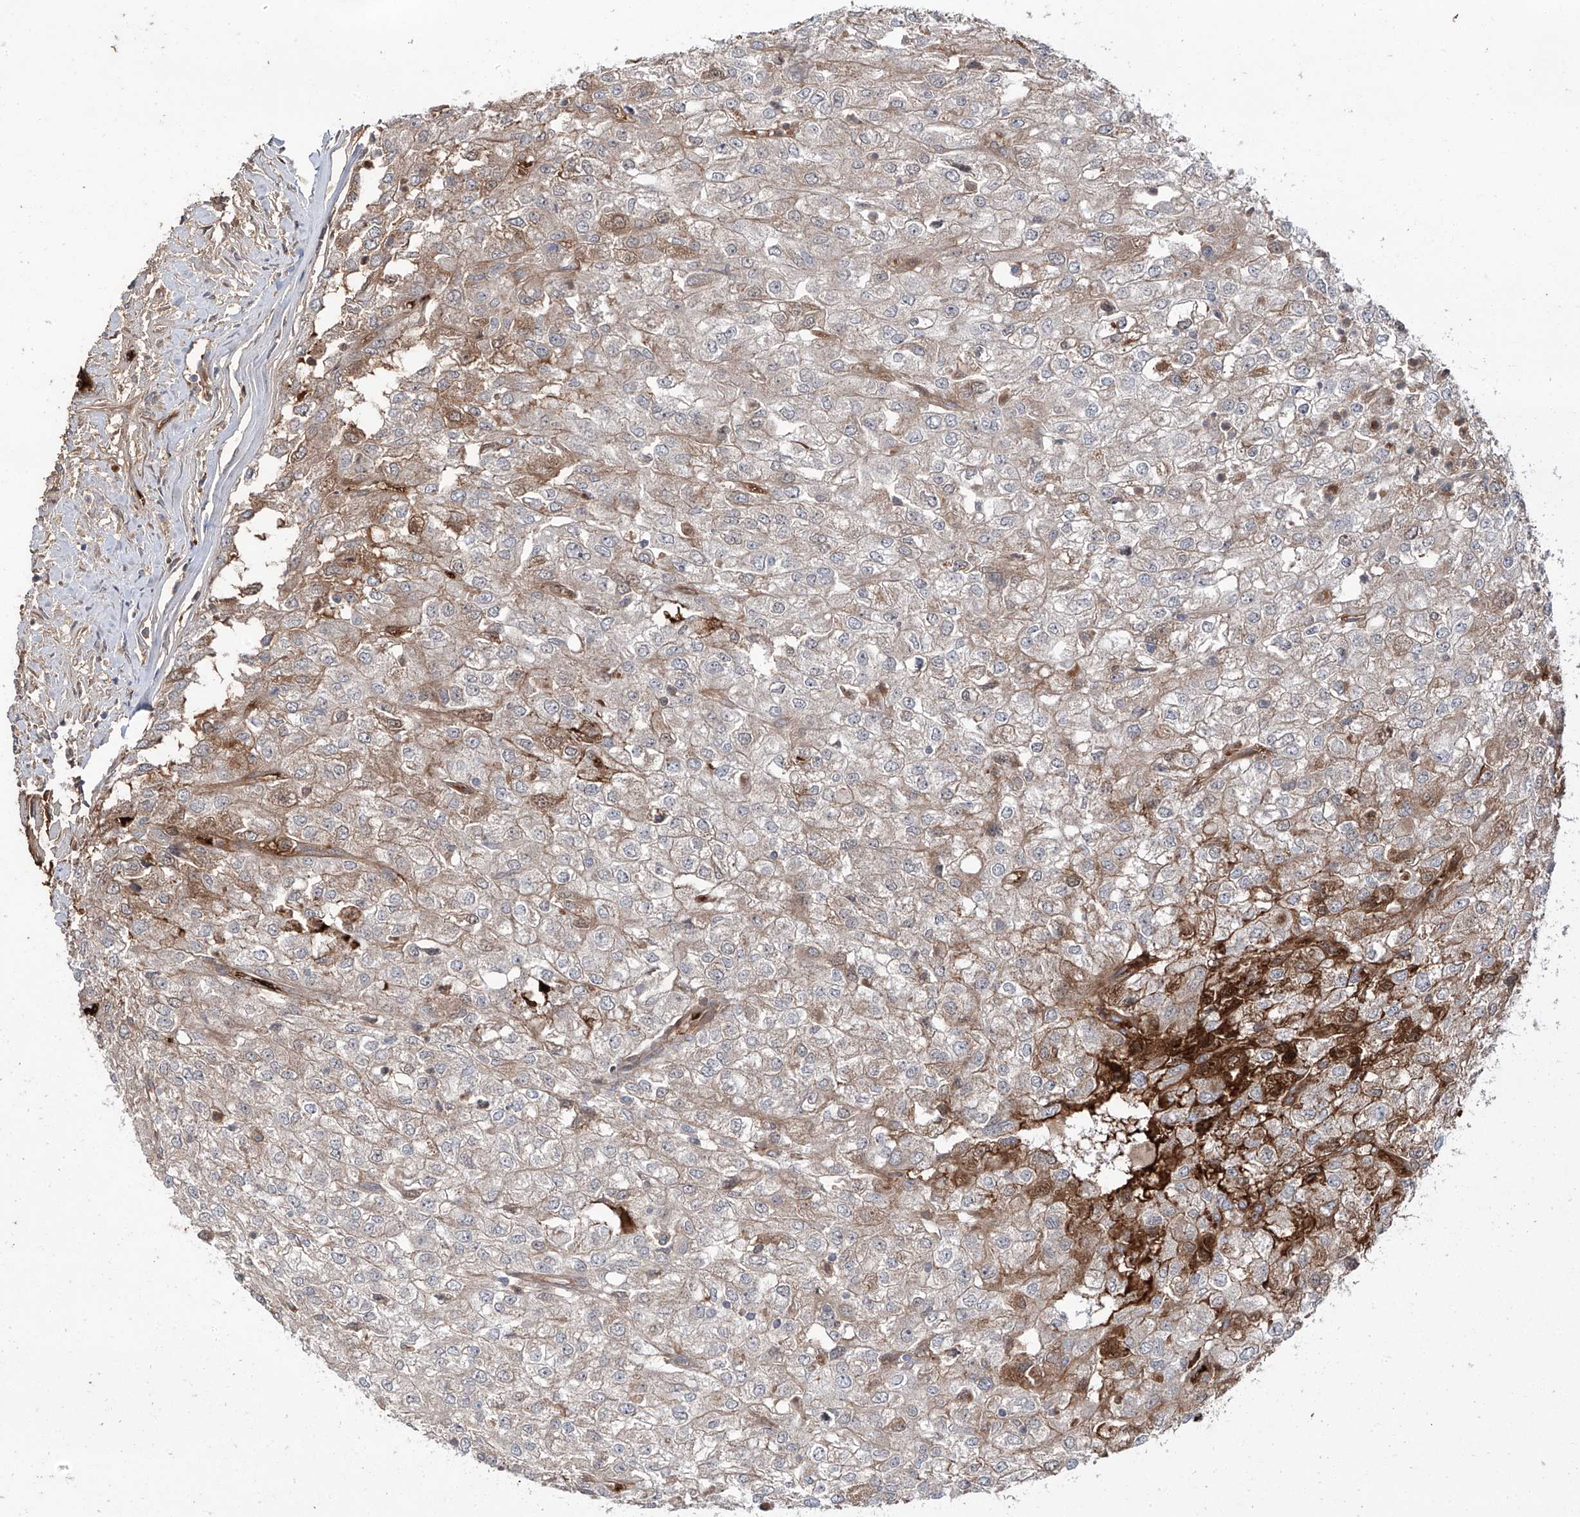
{"staining": {"intensity": "strong", "quantity": "<25%", "location": "cytoplasmic/membranous"}, "tissue": "renal cancer", "cell_type": "Tumor cells", "image_type": "cancer", "snomed": [{"axis": "morphology", "description": "Adenocarcinoma, NOS"}, {"axis": "topography", "description": "Kidney"}], "caption": "Immunohistochemistry (IHC) histopathology image of renal cancer (adenocarcinoma) stained for a protein (brown), which demonstrates medium levels of strong cytoplasmic/membranous expression in about <25% of tumor cells.", "gene": "ZDHHC9", "patient": {"sex": "female", "age": 54}}